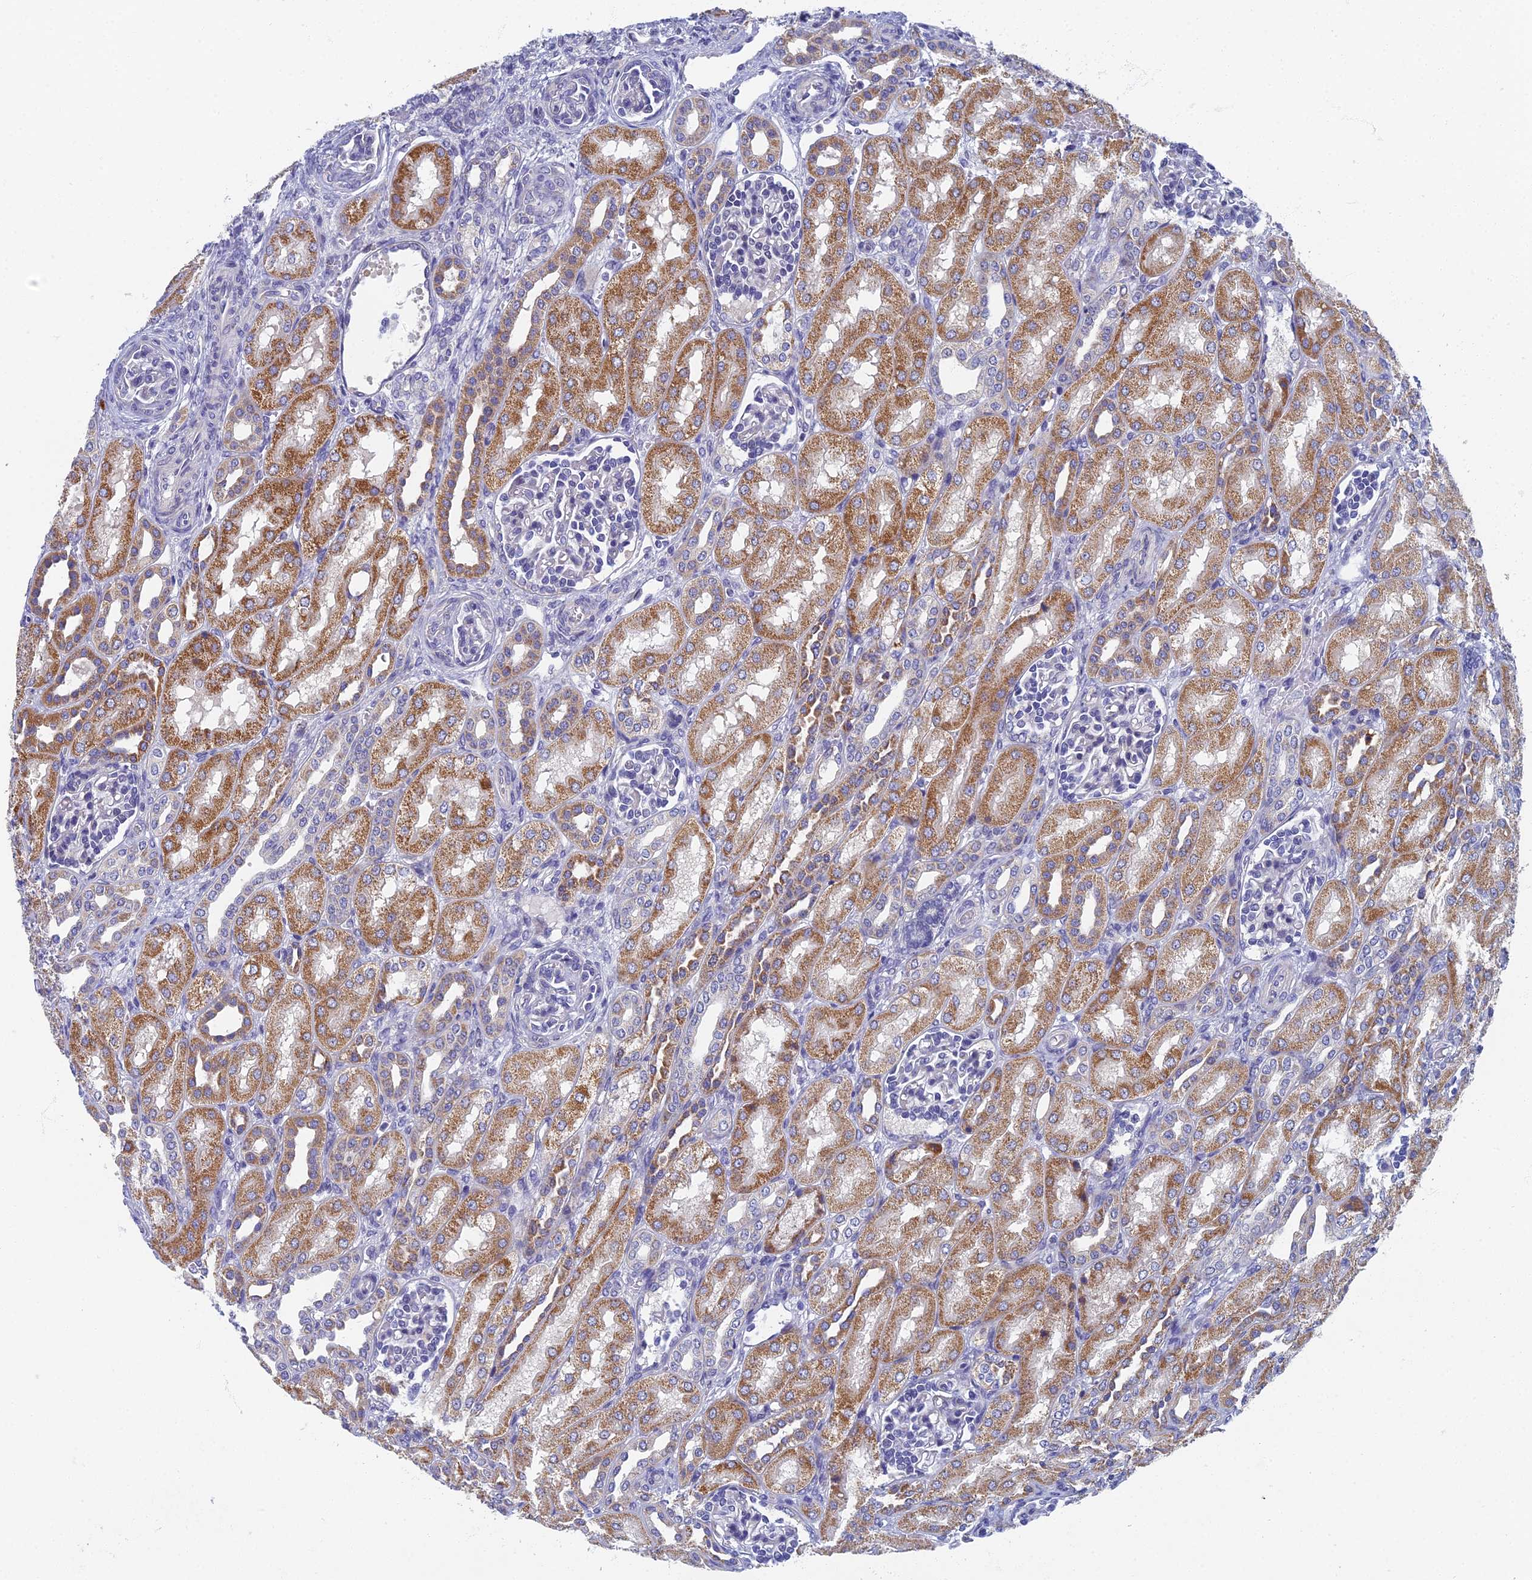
{"staining": {"intensity": "negative", "quantity": "none", "location": "none"}, "tissue": "kidney", "cell_type": "Cells in glomeruli", "image_type": "normal", "snomed": [{"axis": "morphology", "description": "Normal tissue, NOS"}, {"axis": "morphology", "description": "Neoplasm, malignant, NOS"}, {"axis": "topography", "description": "Kidney"}], "caption": "Histopathology image shows no significant protein staining in cells in glomeruli of benign kidney. The staining is performed using DAB brown chromogen with nuclei counter-stained in using hematoxylin.", "gene": "SPIN4", "patient": {"sex": "female", "age": 1}}